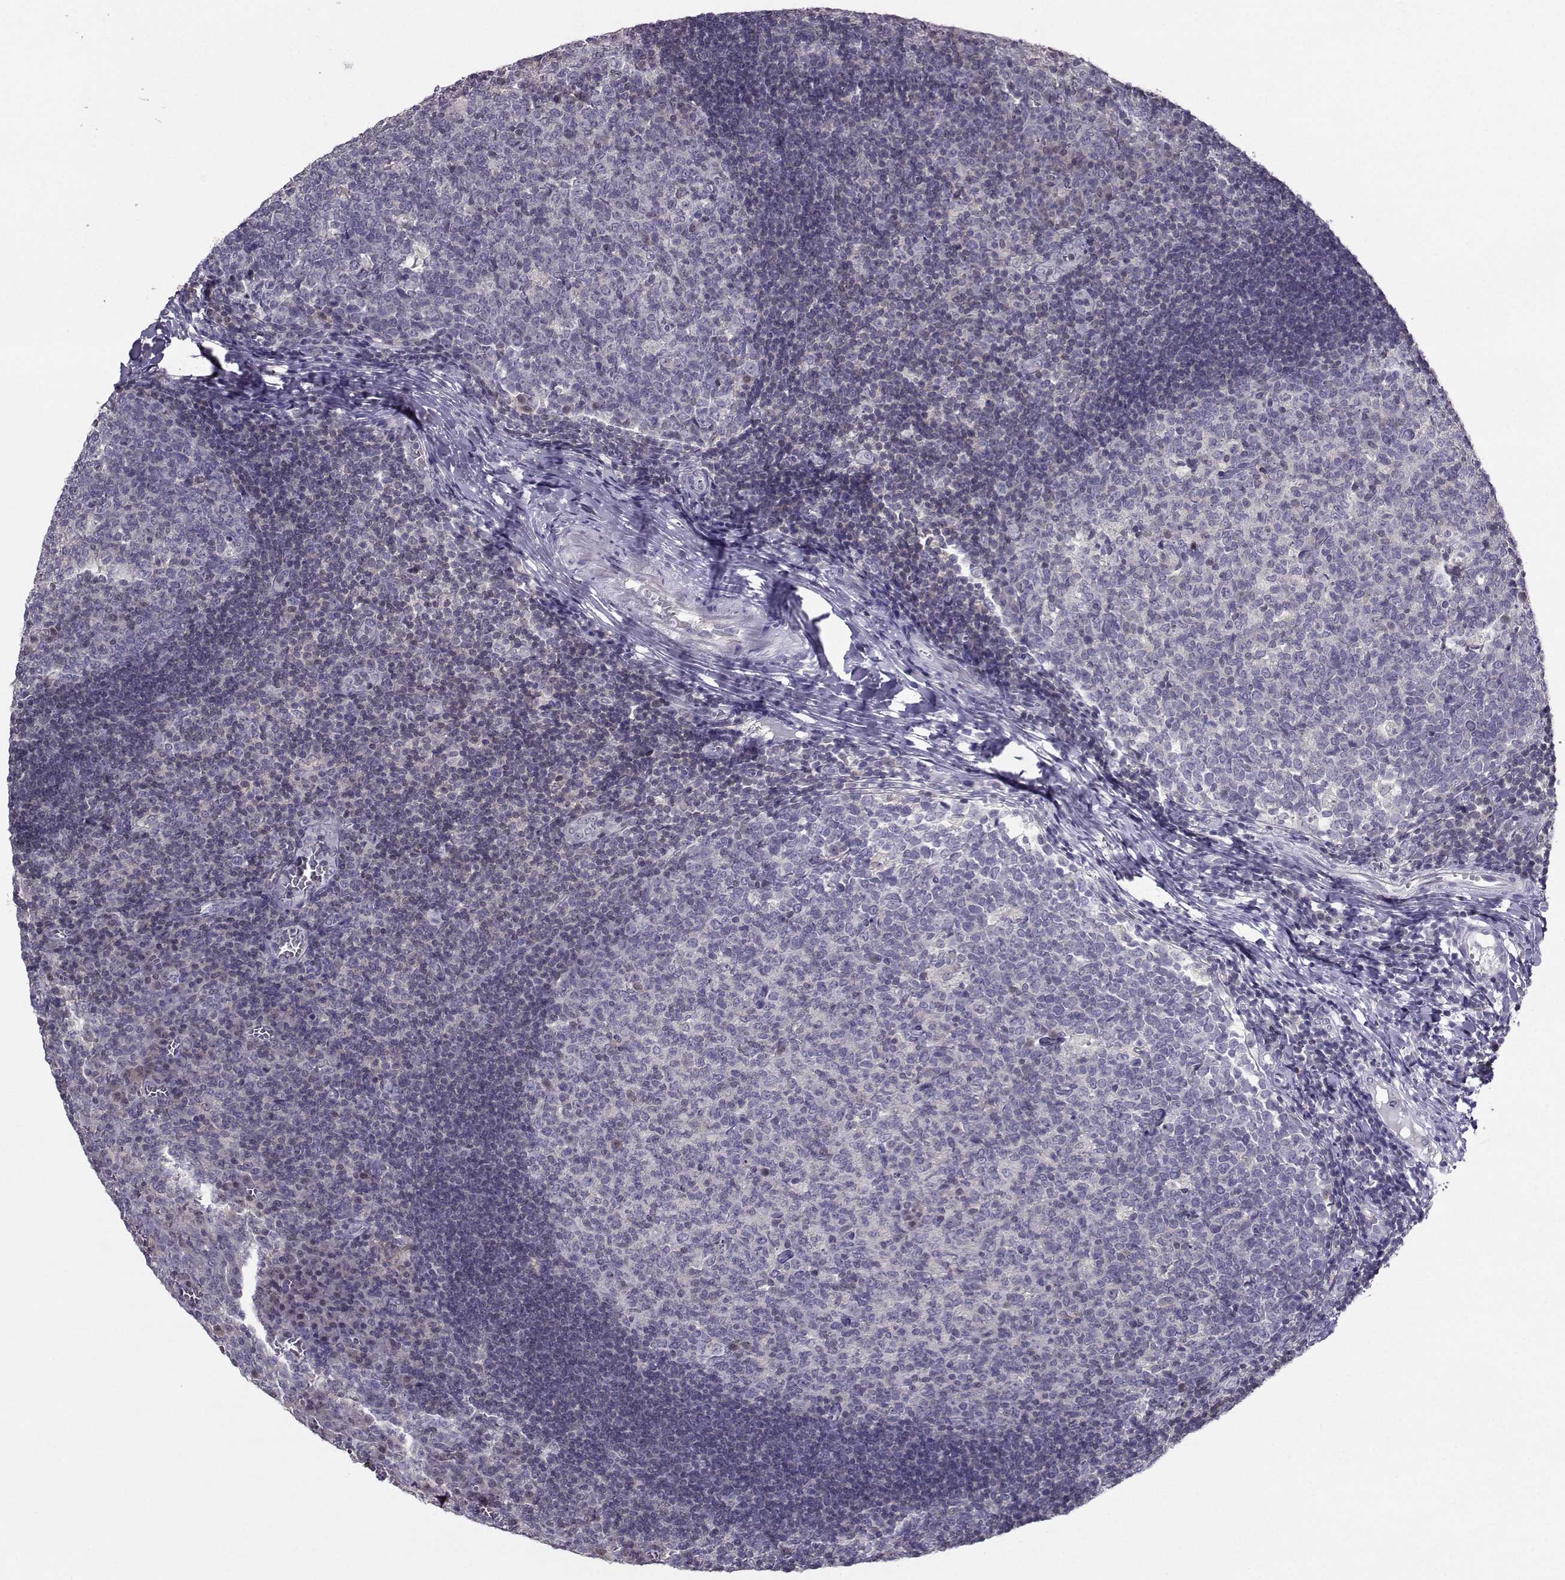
{"staining": {"intensity": "negative", "quantity": "none", "location": "none"}, "tissue": "tonsil", "cell_type": "Germinal center cells", "image_type": "normal", "snomed": [{"axis": "morphology", "description": "Normal tissue, NOS"}, {"axis": "topography", "description": "Tonsil"}], "caption": "This is a photomicrograph of immunohistochemistry staining of normal tonsil, which shows no positivity in germinal center cells.", "gene": "PGK1", "patient": {"sex": "female", "age": 13}}